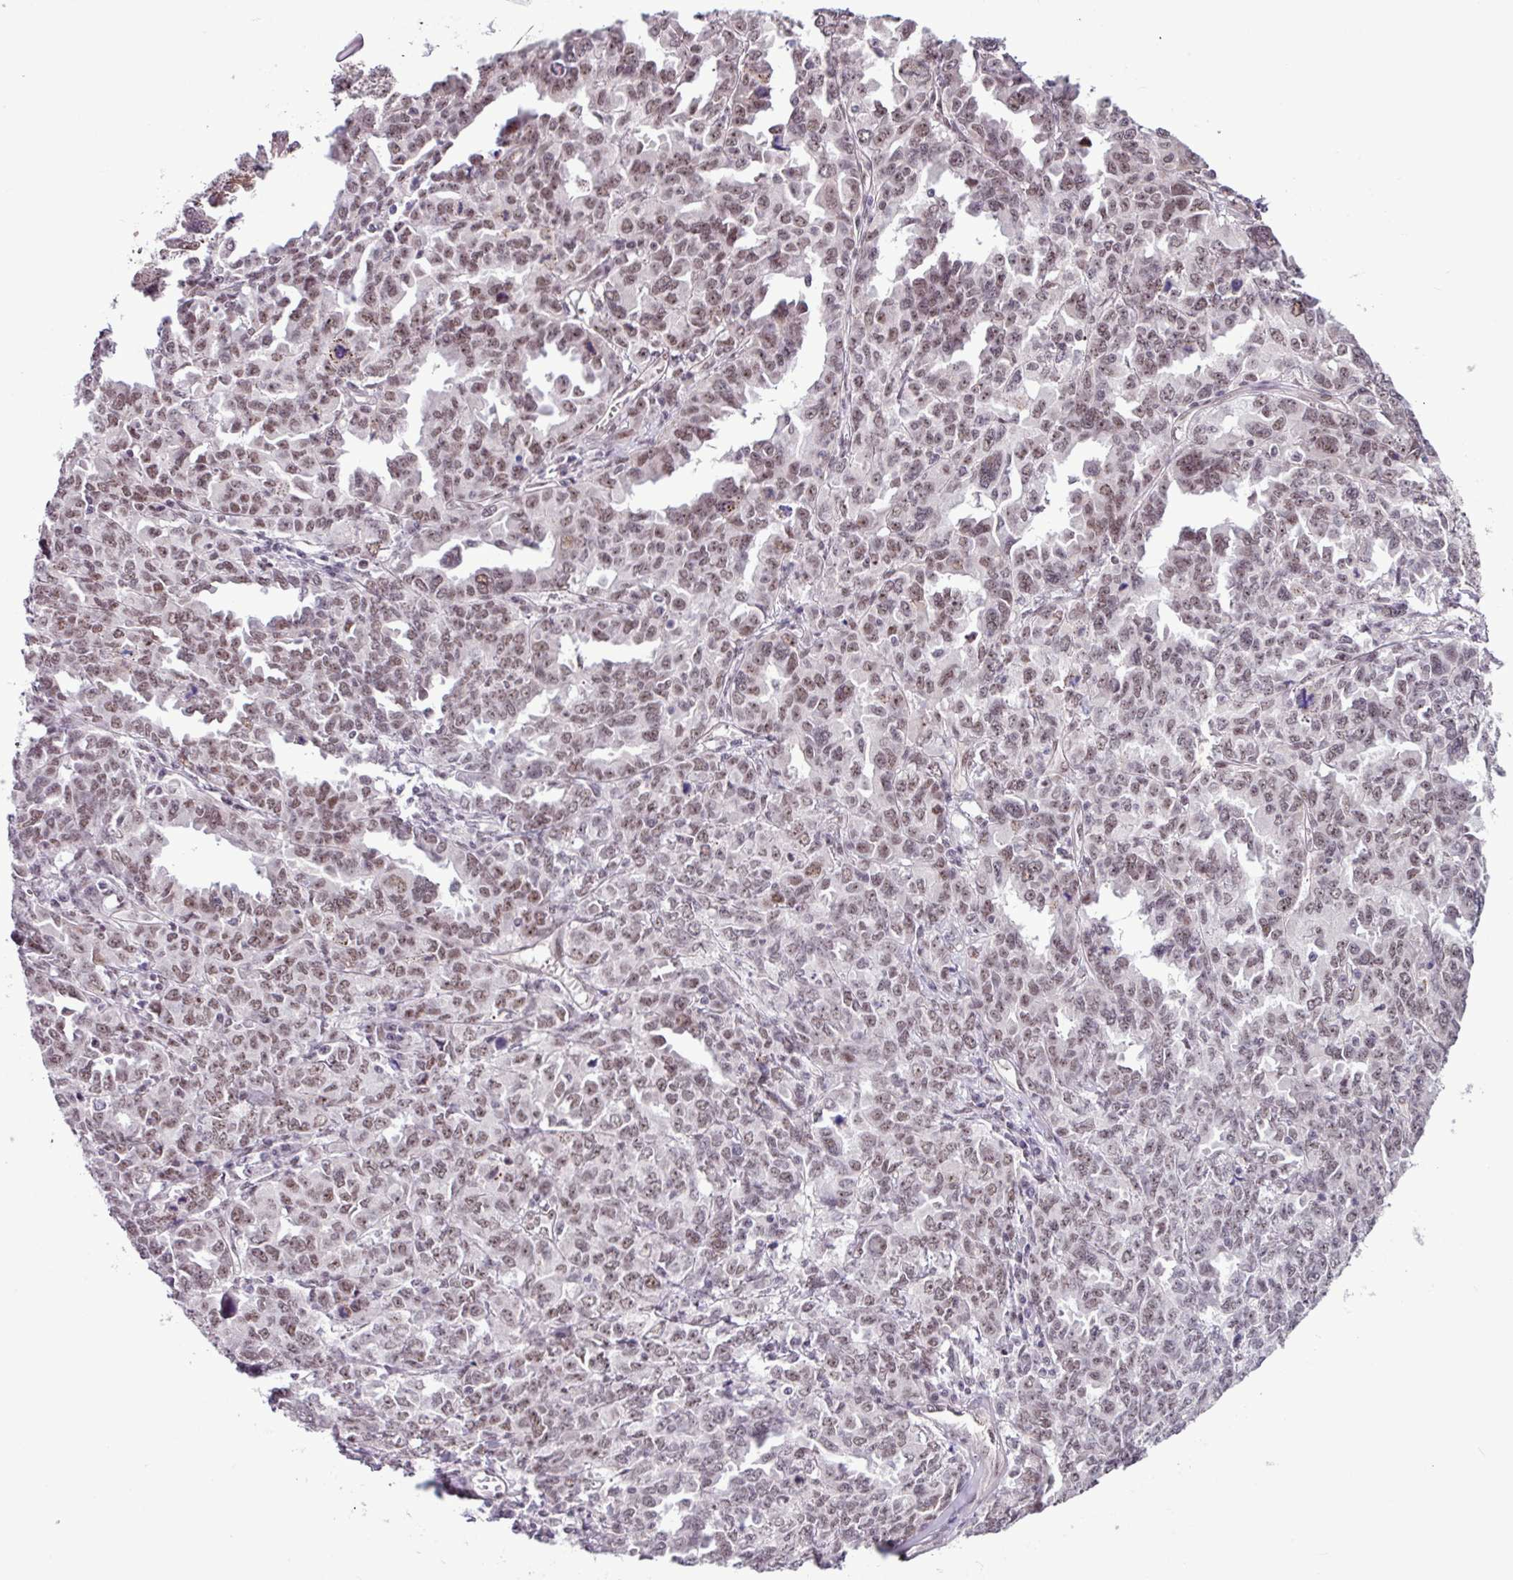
{"staining": {"intensity": "moderate", "quantity": ">75%", "location": "nuclear"}, "tissue": "ovarian cancer", "cell_type": "Tumor cells", "image_type": "cancer", "snomed": [{"axis": "morphology", "description": "Adenocarcinoma, NOS"}, {"axis": "morphology", "description": "Carcinoma, endometroid"}, {"axis": "topography", "description": "Ovary"}], "caption": "Endometroid carcinoma (ovarian) was stained to show a protein in brown. There is medium levels of moderate nuclear expression in about >75% of tumor cells.", "gene": "UTP18", "patient": {"sex": "female", "age": 72}}